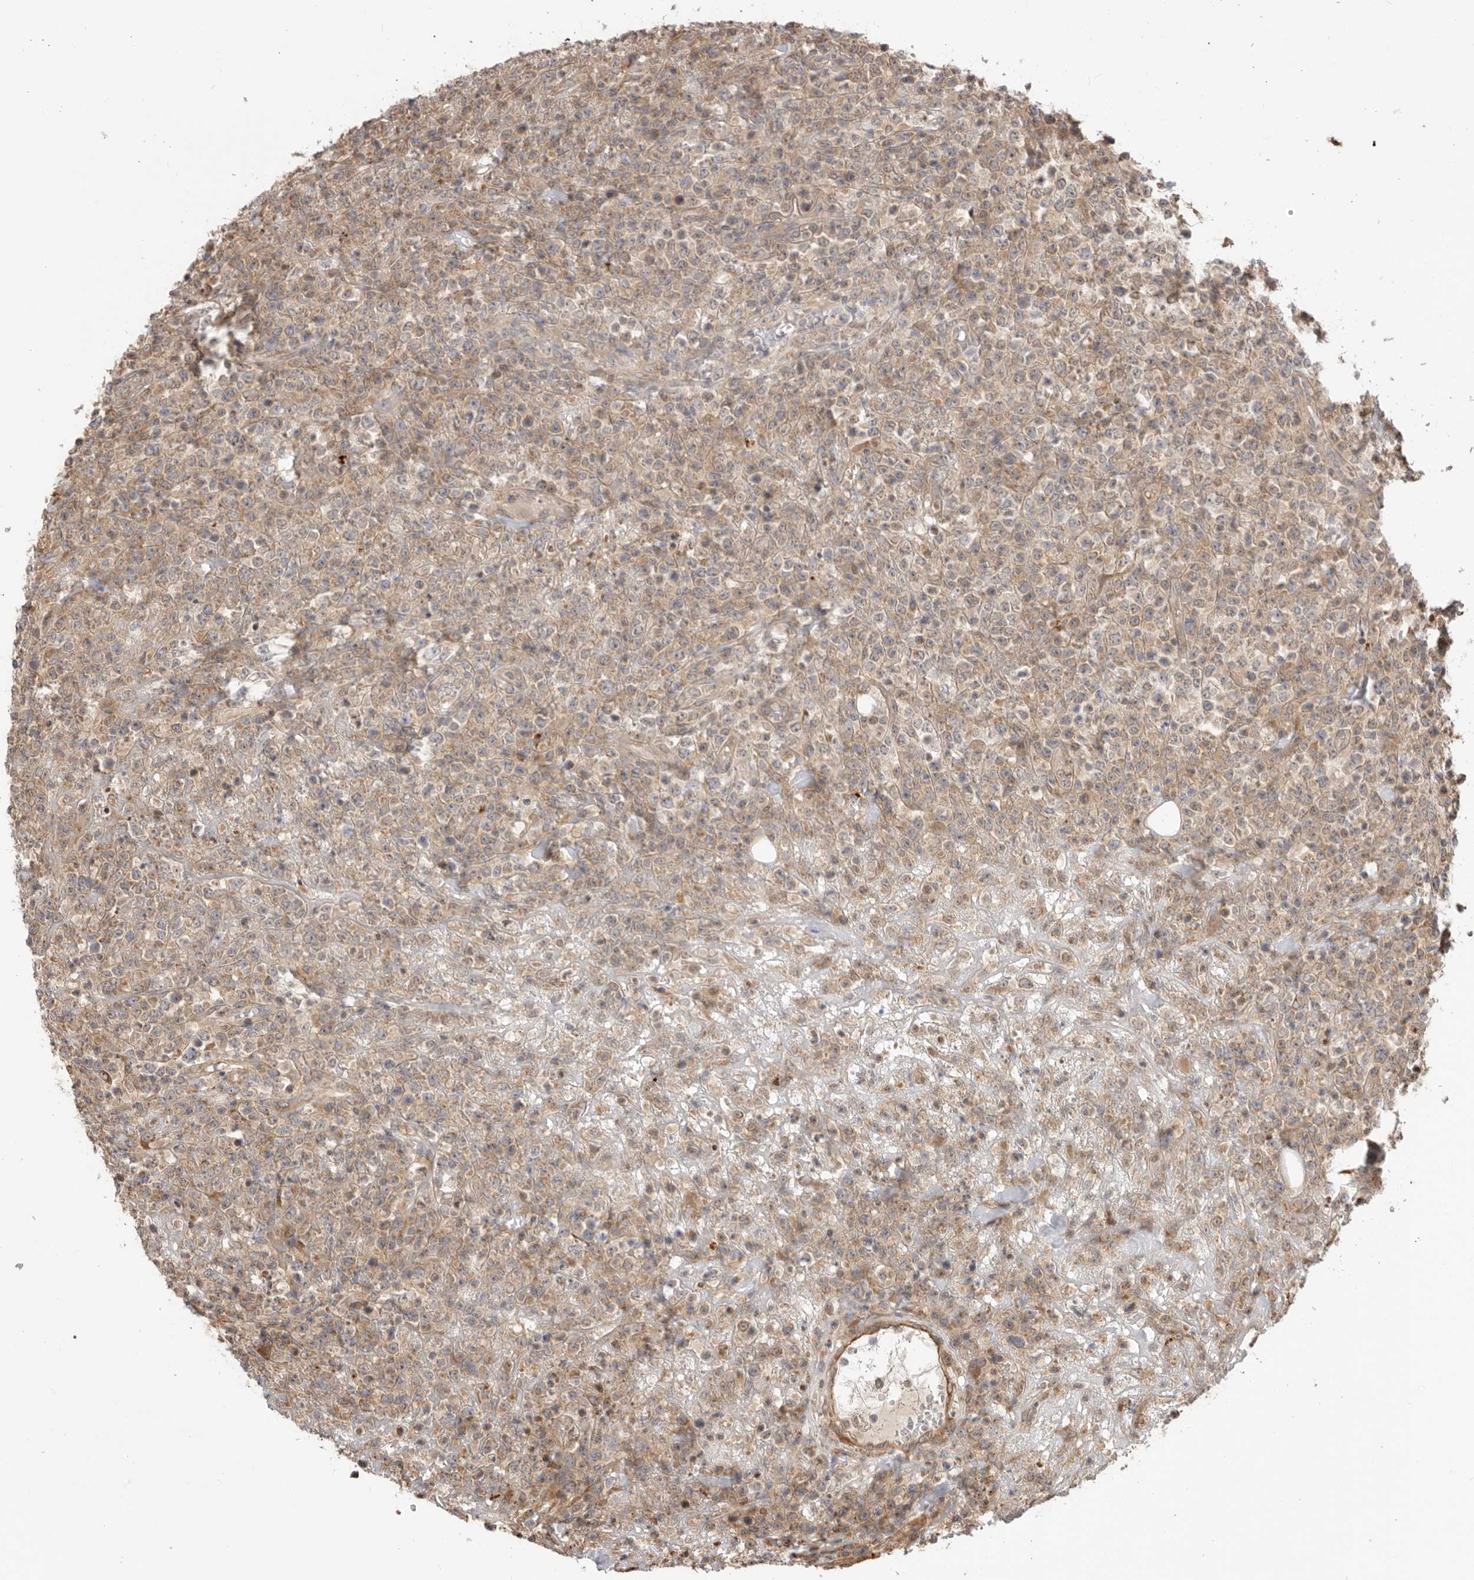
{"staining": {"intensity": "weak", "quantity": ">75%", "location": "cytoplasmic/membranous"}, "tissue": "lymphoma", "cell_type": "Tumor cells", "image_type": "cancer", "snomed": [{"axis": "morphology", "description": "Malignant lymphoma, non-Hodgkin's type, High grade"}, {"axis": "topography", "description": "Colon"}], "caption": "Immunohistochemistry (DAB (3,3'-diaminobenzidine)) staining of human malignant lymphoma, non-Hodgkin's type (high-grade) reveals weak cytoplasmic/membranous protein positivity in about >75% of tumor cells.", "gene": "DPH7", "patient": {"sex": "female", "age": 53}}